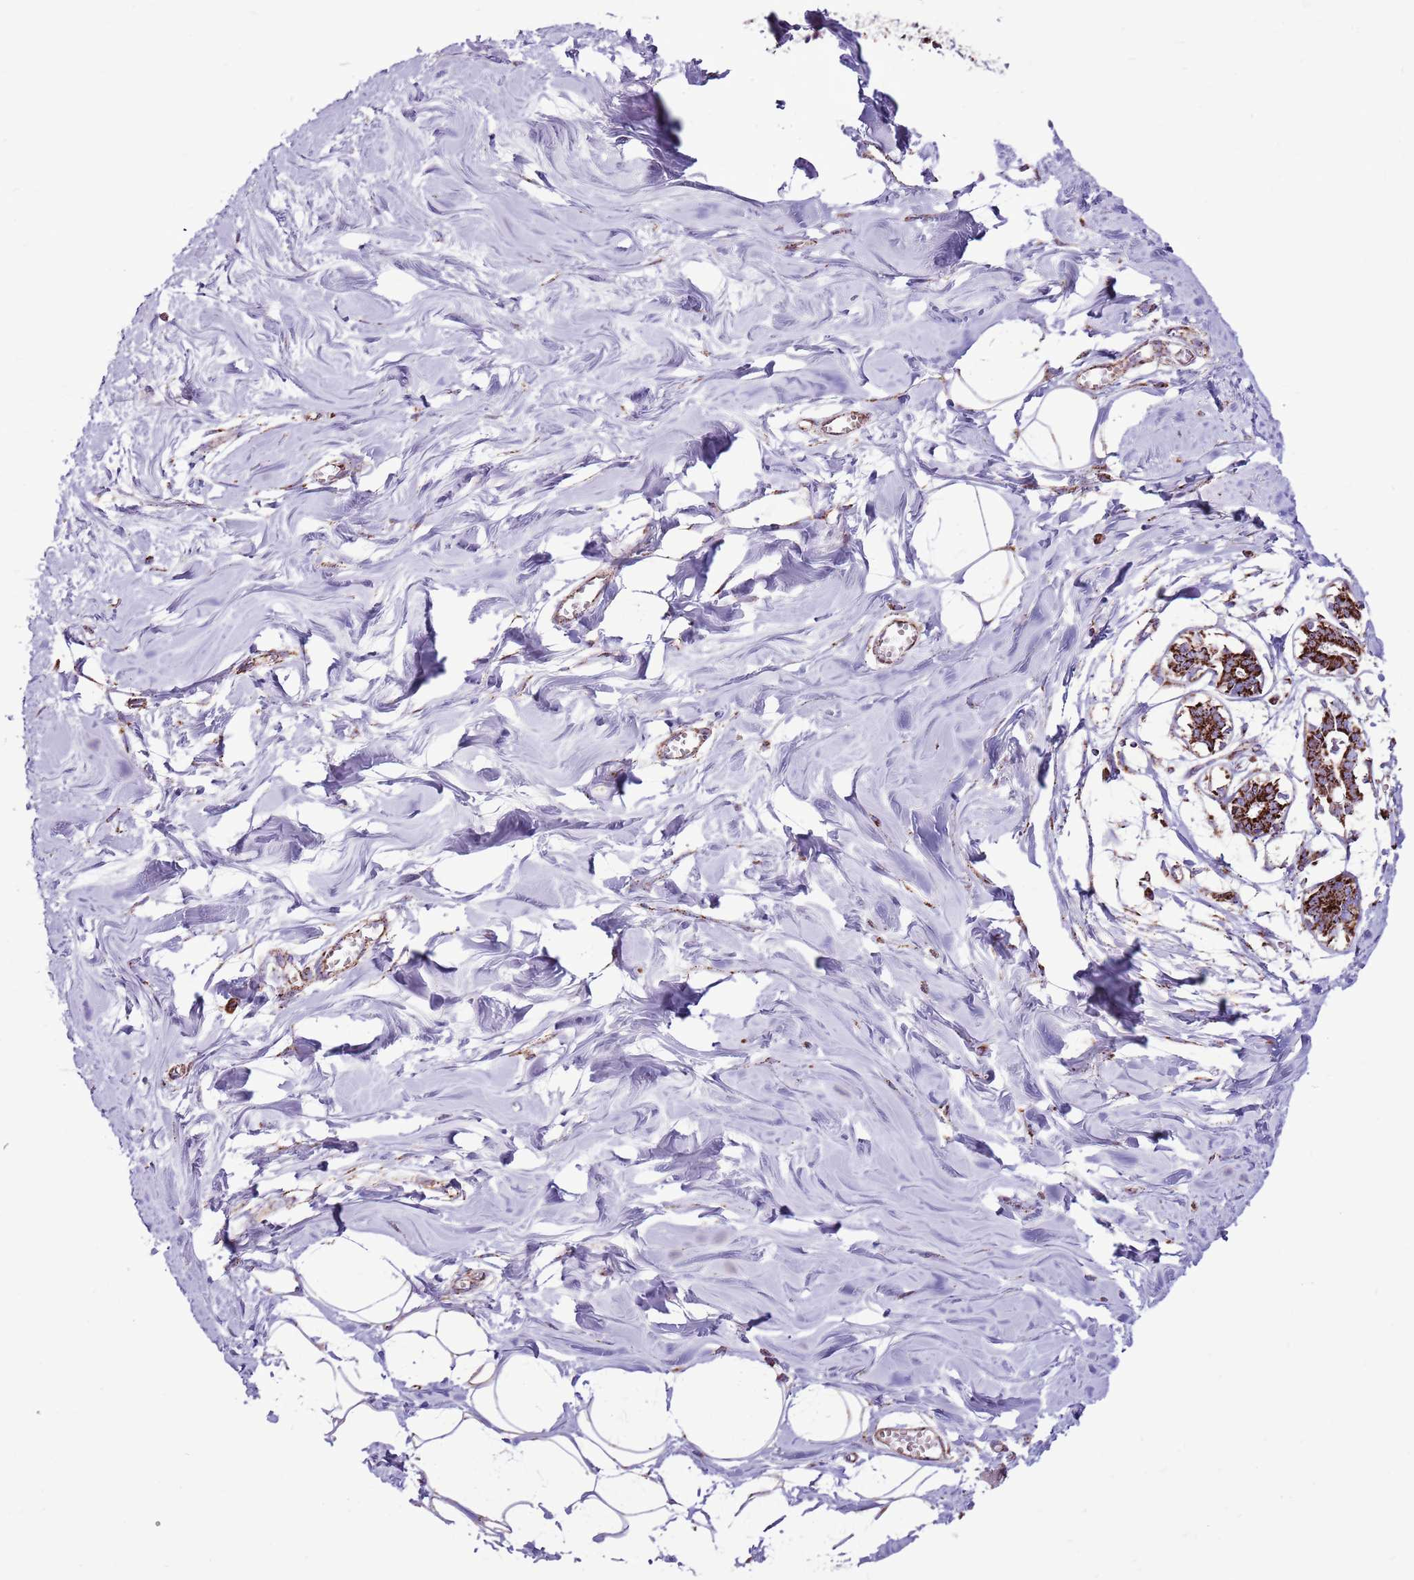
{"staining": {"intensity": "negative", "quantity": "none", "location": "none"}, "tissue": "breast", "cell_type": "Adipocytes", "image_type": "normal", "snomed": [{"axis": "morphology", "description": "Normal tissue, NOS"}, {"axis": "topography", "description": "Breast"}], "caption": "Image shows no significant protein positivity in adipocytes of benign breast.", "gene": "HECTD4", "patient": {"sex": "female", "age": 27}}